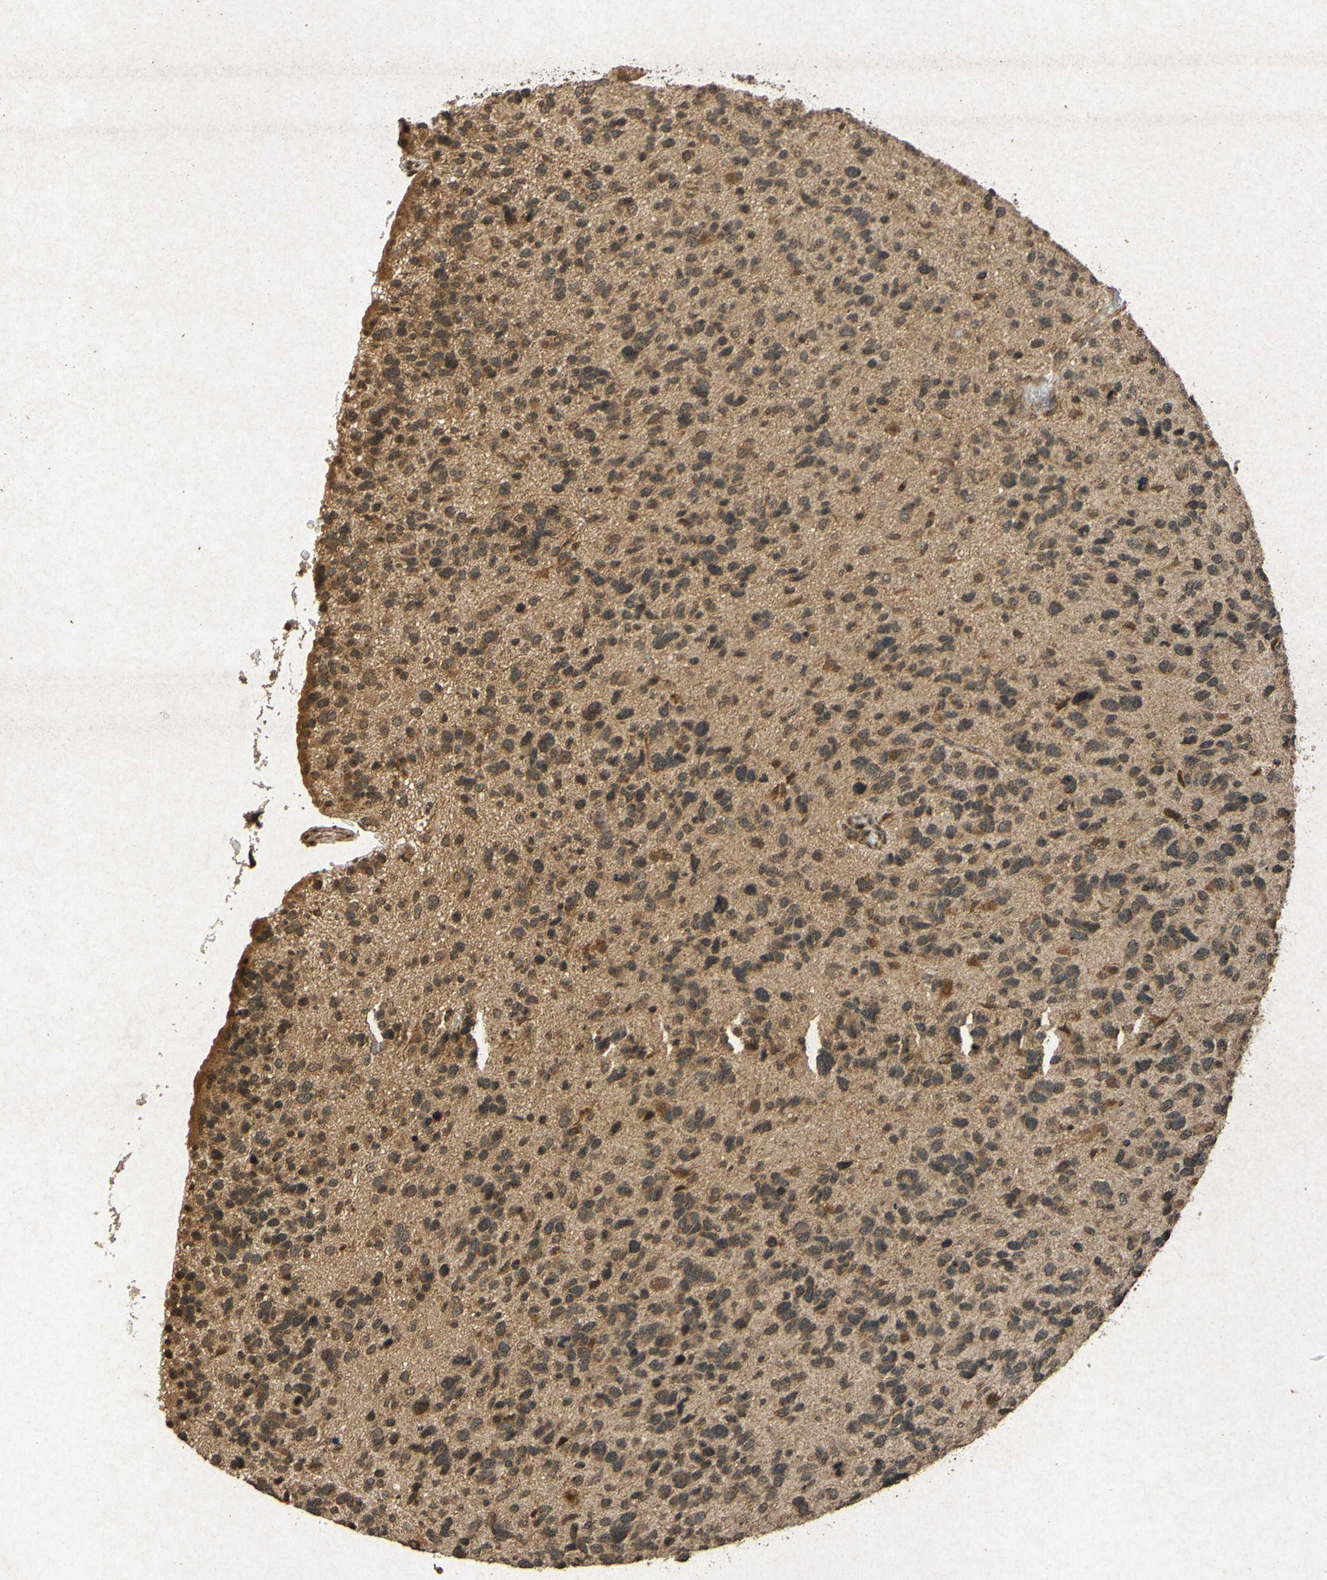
{"staining": {"intensity": "moderate", "quantity": ">75%", "location": "cytoplasmic/membranous"}, "tissue": "glioma", "cell_type": "Tumor cells", "image_type": "cancer", "snomed": [{"axis": "morphology", "description": "Glioma, malignant, High grade"}, {"axis": "topography", "description": "Brain"}], "caption": "Brown immunohistochemical staining in glioma exhibits moderate cytoplasmic/membranous expression in about >75% of tumor cells. (DAB IHC with brightfield microscopy, high magnification).", "gene": "ATP6V1H", "patient": {"sex": "female", "age": 58}}